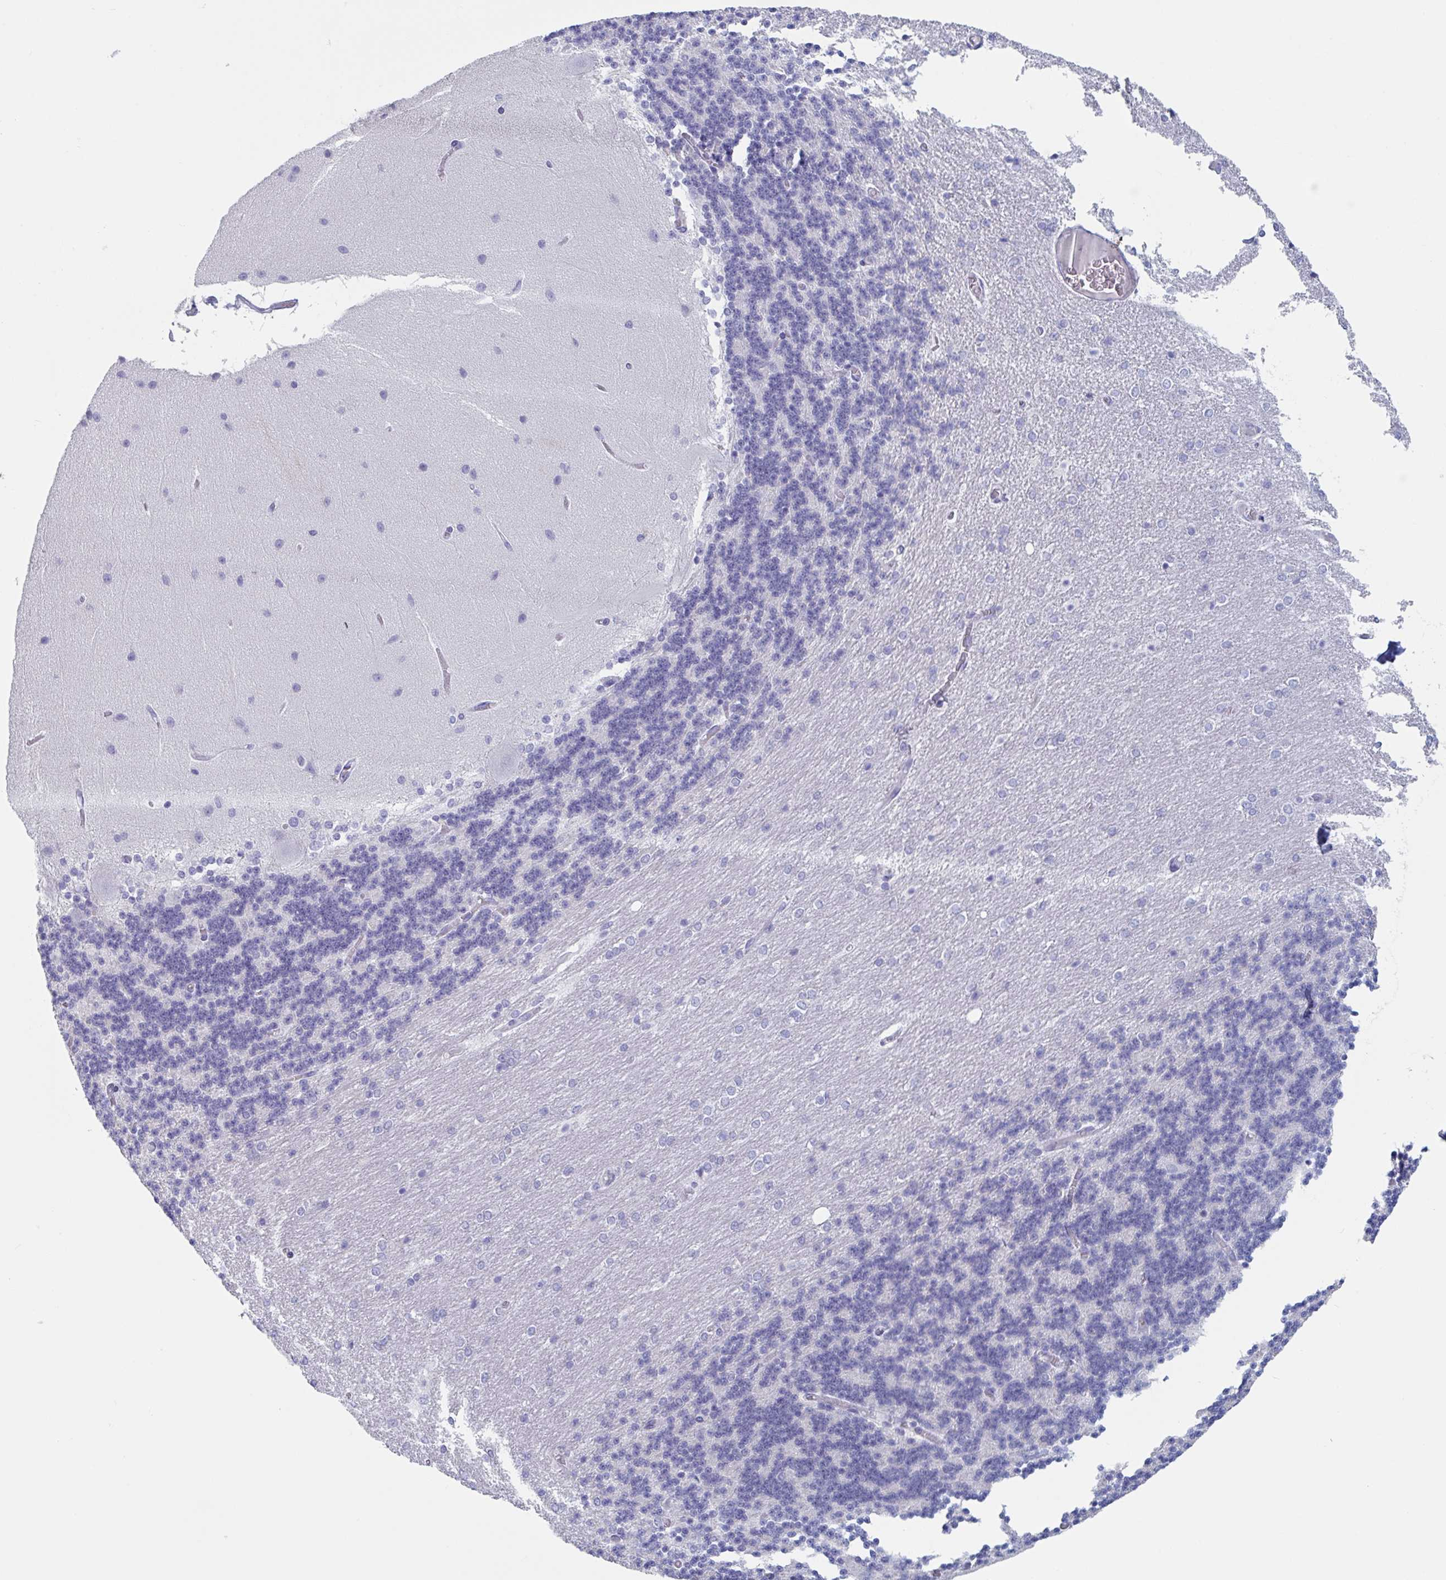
{"staining": {"intensity": "negative", "quantity": "none", "location": "none"}, "tissue": "cerebellum", "cell_type": "Cells in granular layer", "image_type": "normal", "snomed": [{"axis": "morphology", "description": "Normal tissue, NOS"}, {"axis": "topography", "description": "Cerebellum"}], "caption": "Human cerebellum stained for a protein using IHC displays no positivity in cells in granular layer.", "gene": "DPEP3", "patient": {"sex": "female", "age": 54}}